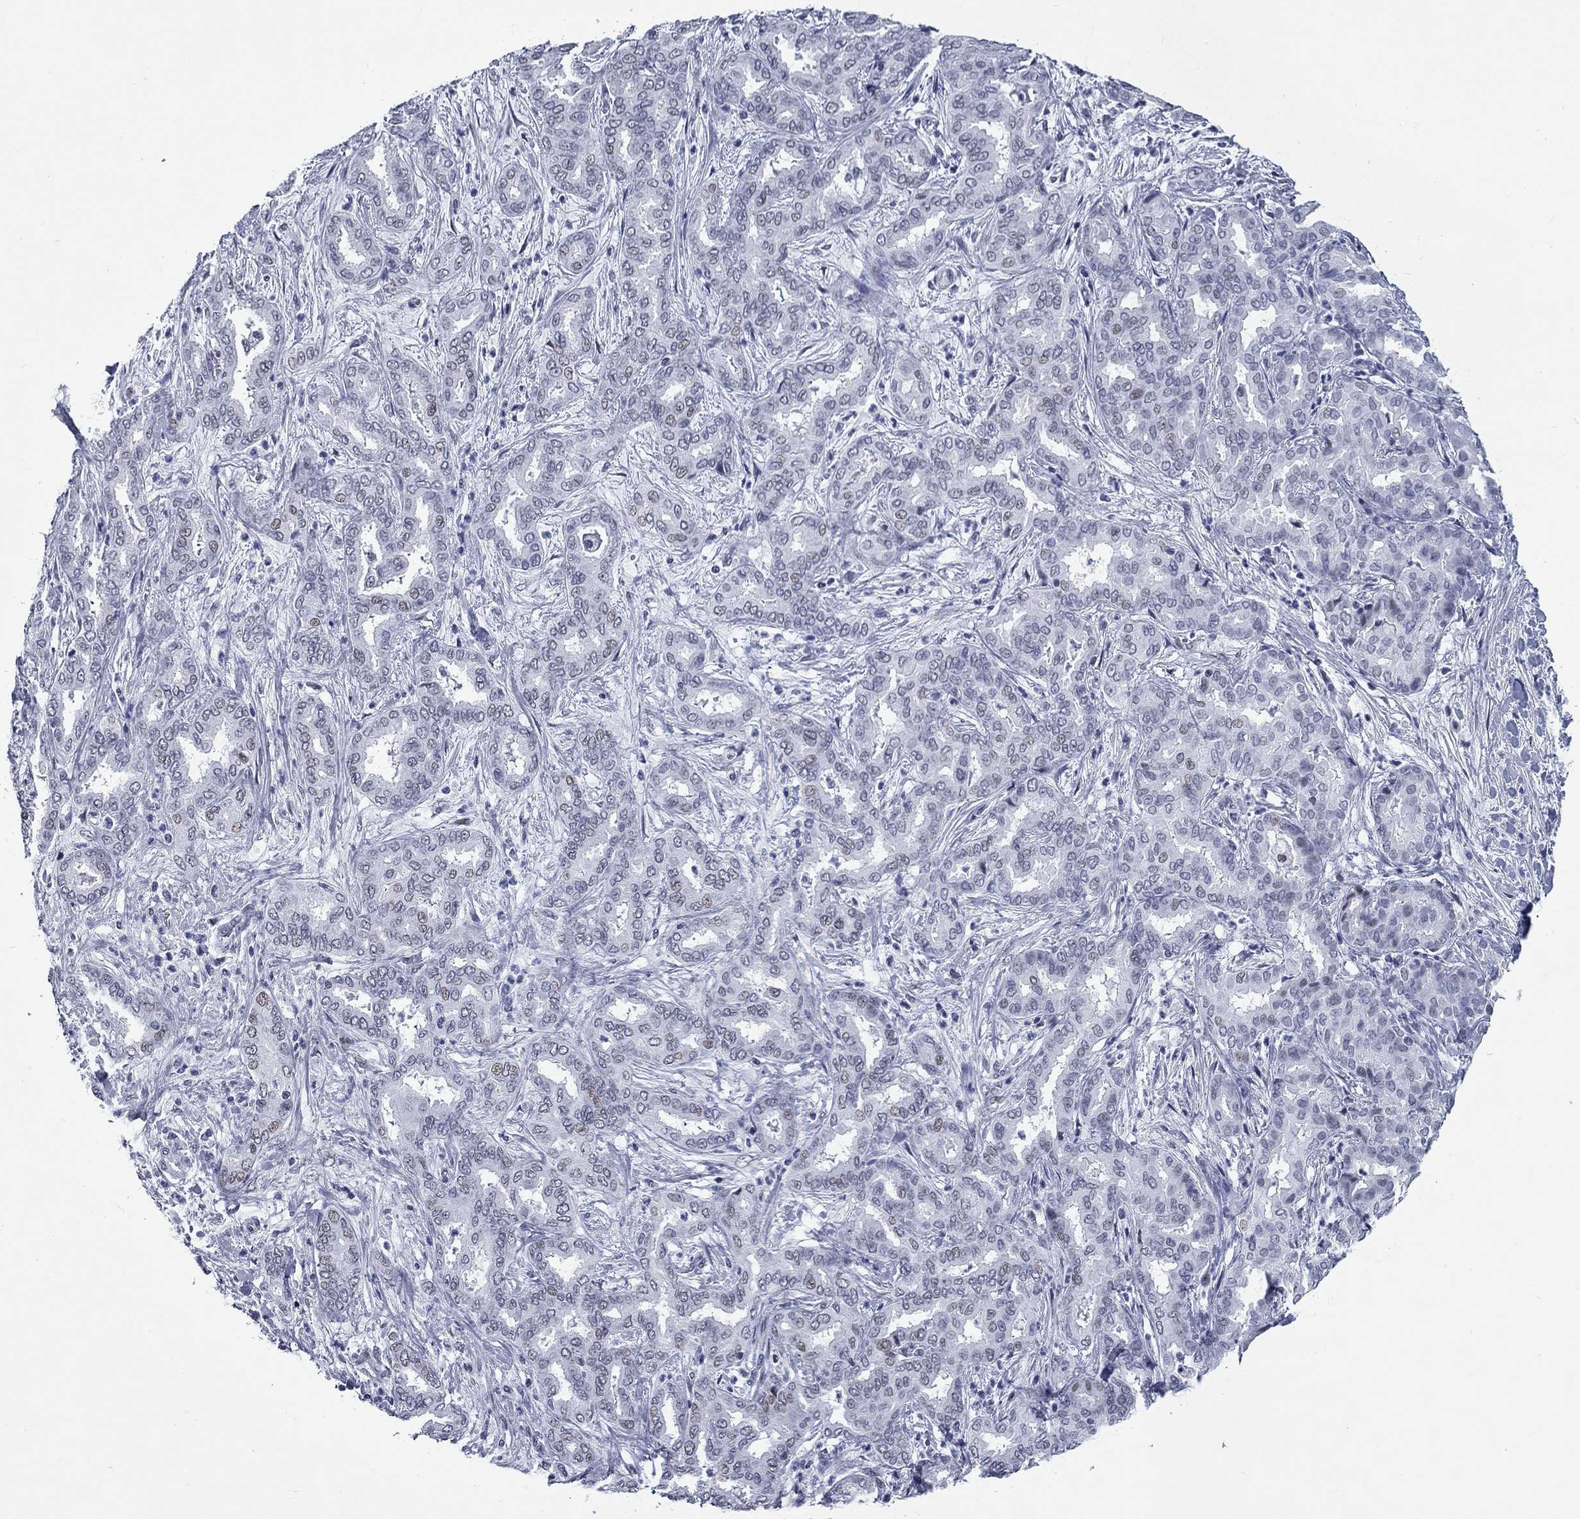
{"staining": {"intensity": "moderate", "quantity": "<25%", "location": "nuclear"}, "tissue": "liver cancer", "cell_type": "Tumor cells", "image_type": "cancer", "snomed": [{"axis": "morphology", "description": "Cholangiocarcinoma"}, {"axis": "topography", "description": "Liver"}], "caption": "Liver cancer (cholangiocarcinoma) stained with a brown dye shows moderate nuclear positive positivity in about <25% of tumor cells.", "gene": "ASF1B", "patient": {"sex": "female", "age": 64}}